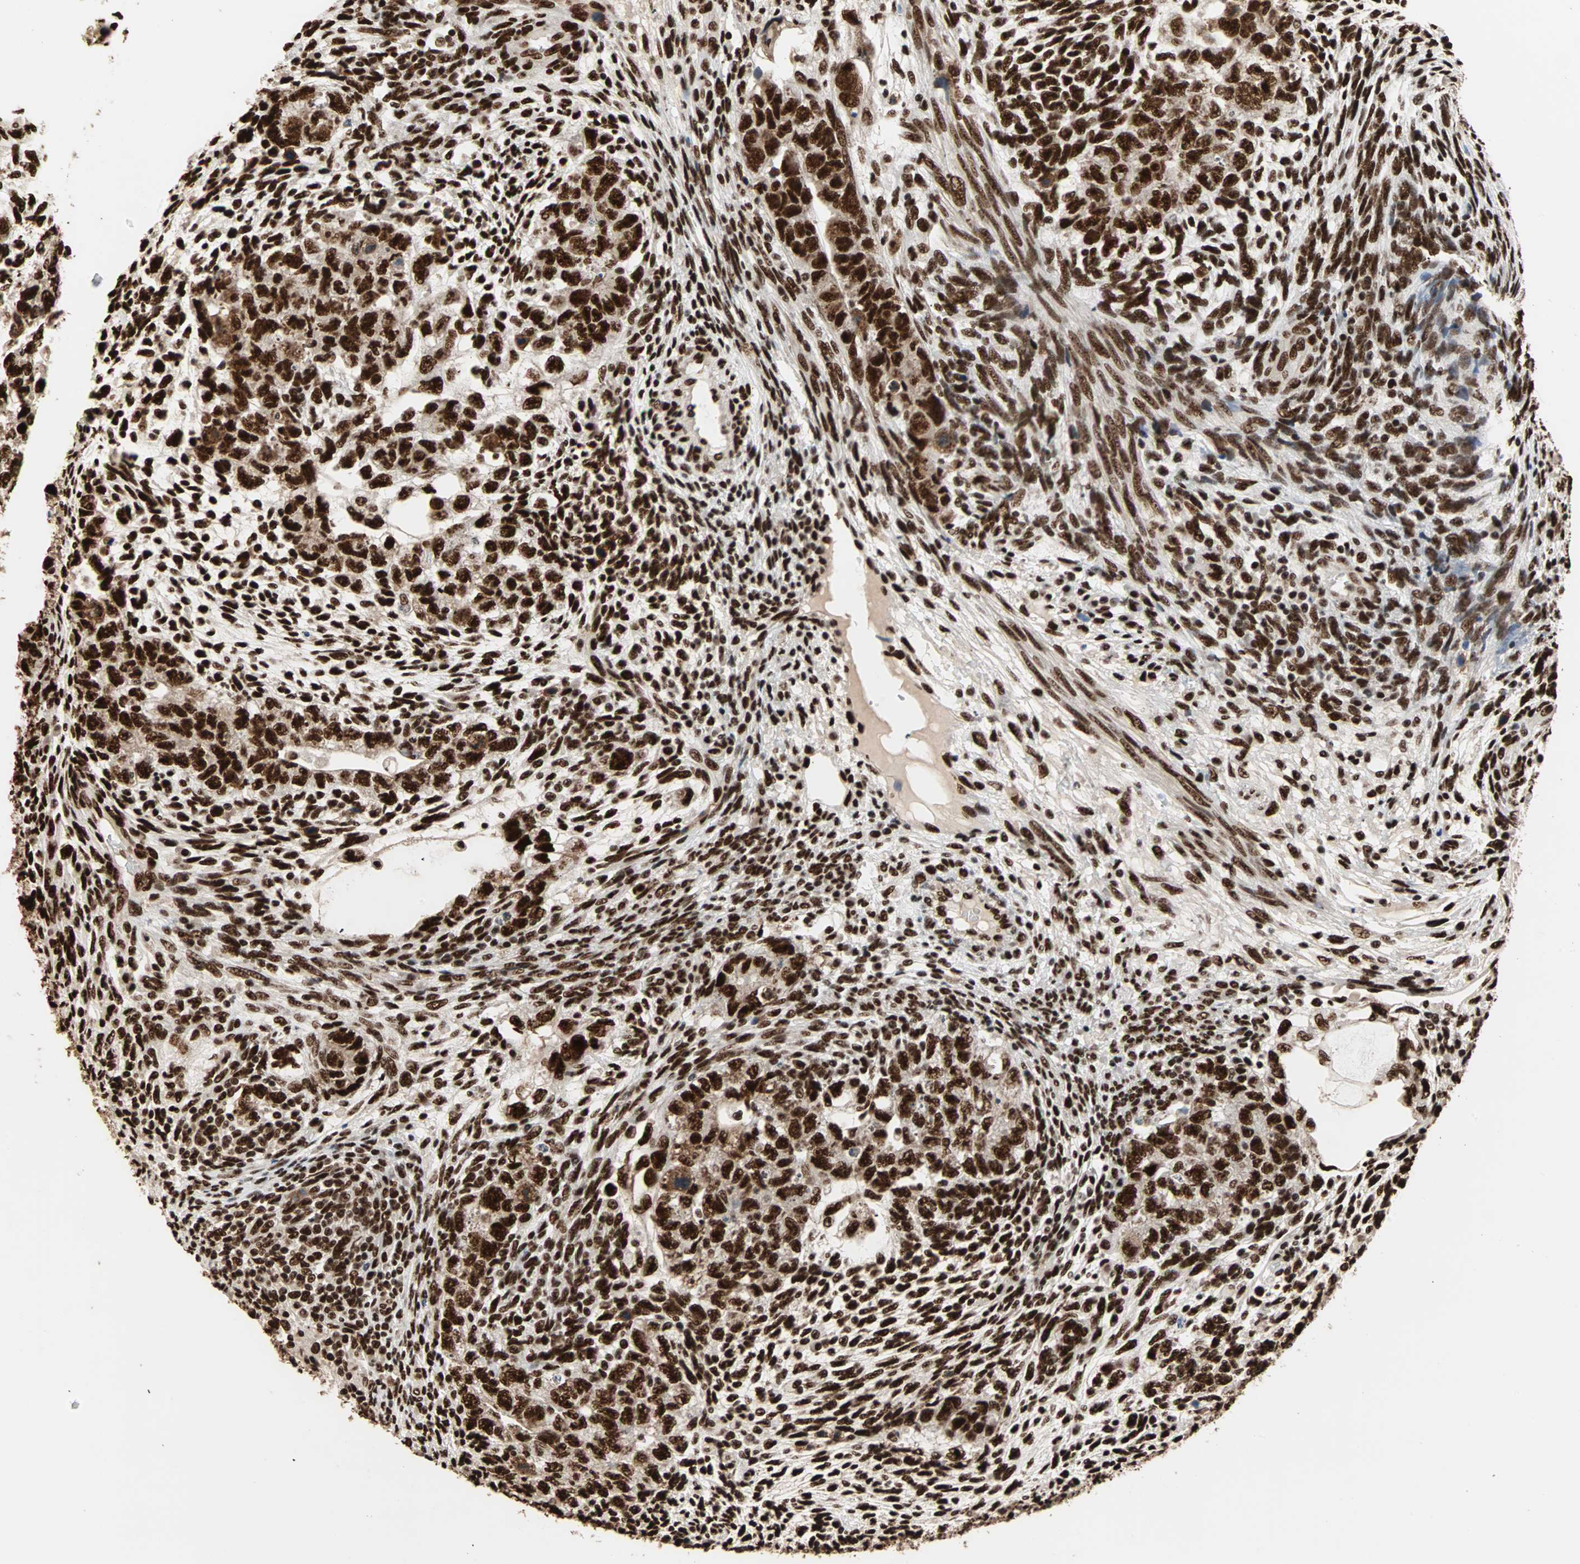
{"staining": {"intensity": "strong", "quantity": ">75%", "location": "nuclear"}, "tissue": "testis cancer", "cell_type": "Tumor cells", "image_type": "cancer", "snomed": [{"axis": "morphology", "description": "Normal tissue, NOS"}, {"axis": "morphology", "description": "Carcinoma, Embryonal, NOS"}, {"axis": "topography", "description": "Testis"}], "caption": "This histopathology image displays IHC staining of human testis embryonal carcinoma, with high strong nuclear staining in approximately >75% of tumor cells.", "gene": "ILF2", "patient": {"sex": "male", "age": 36}}